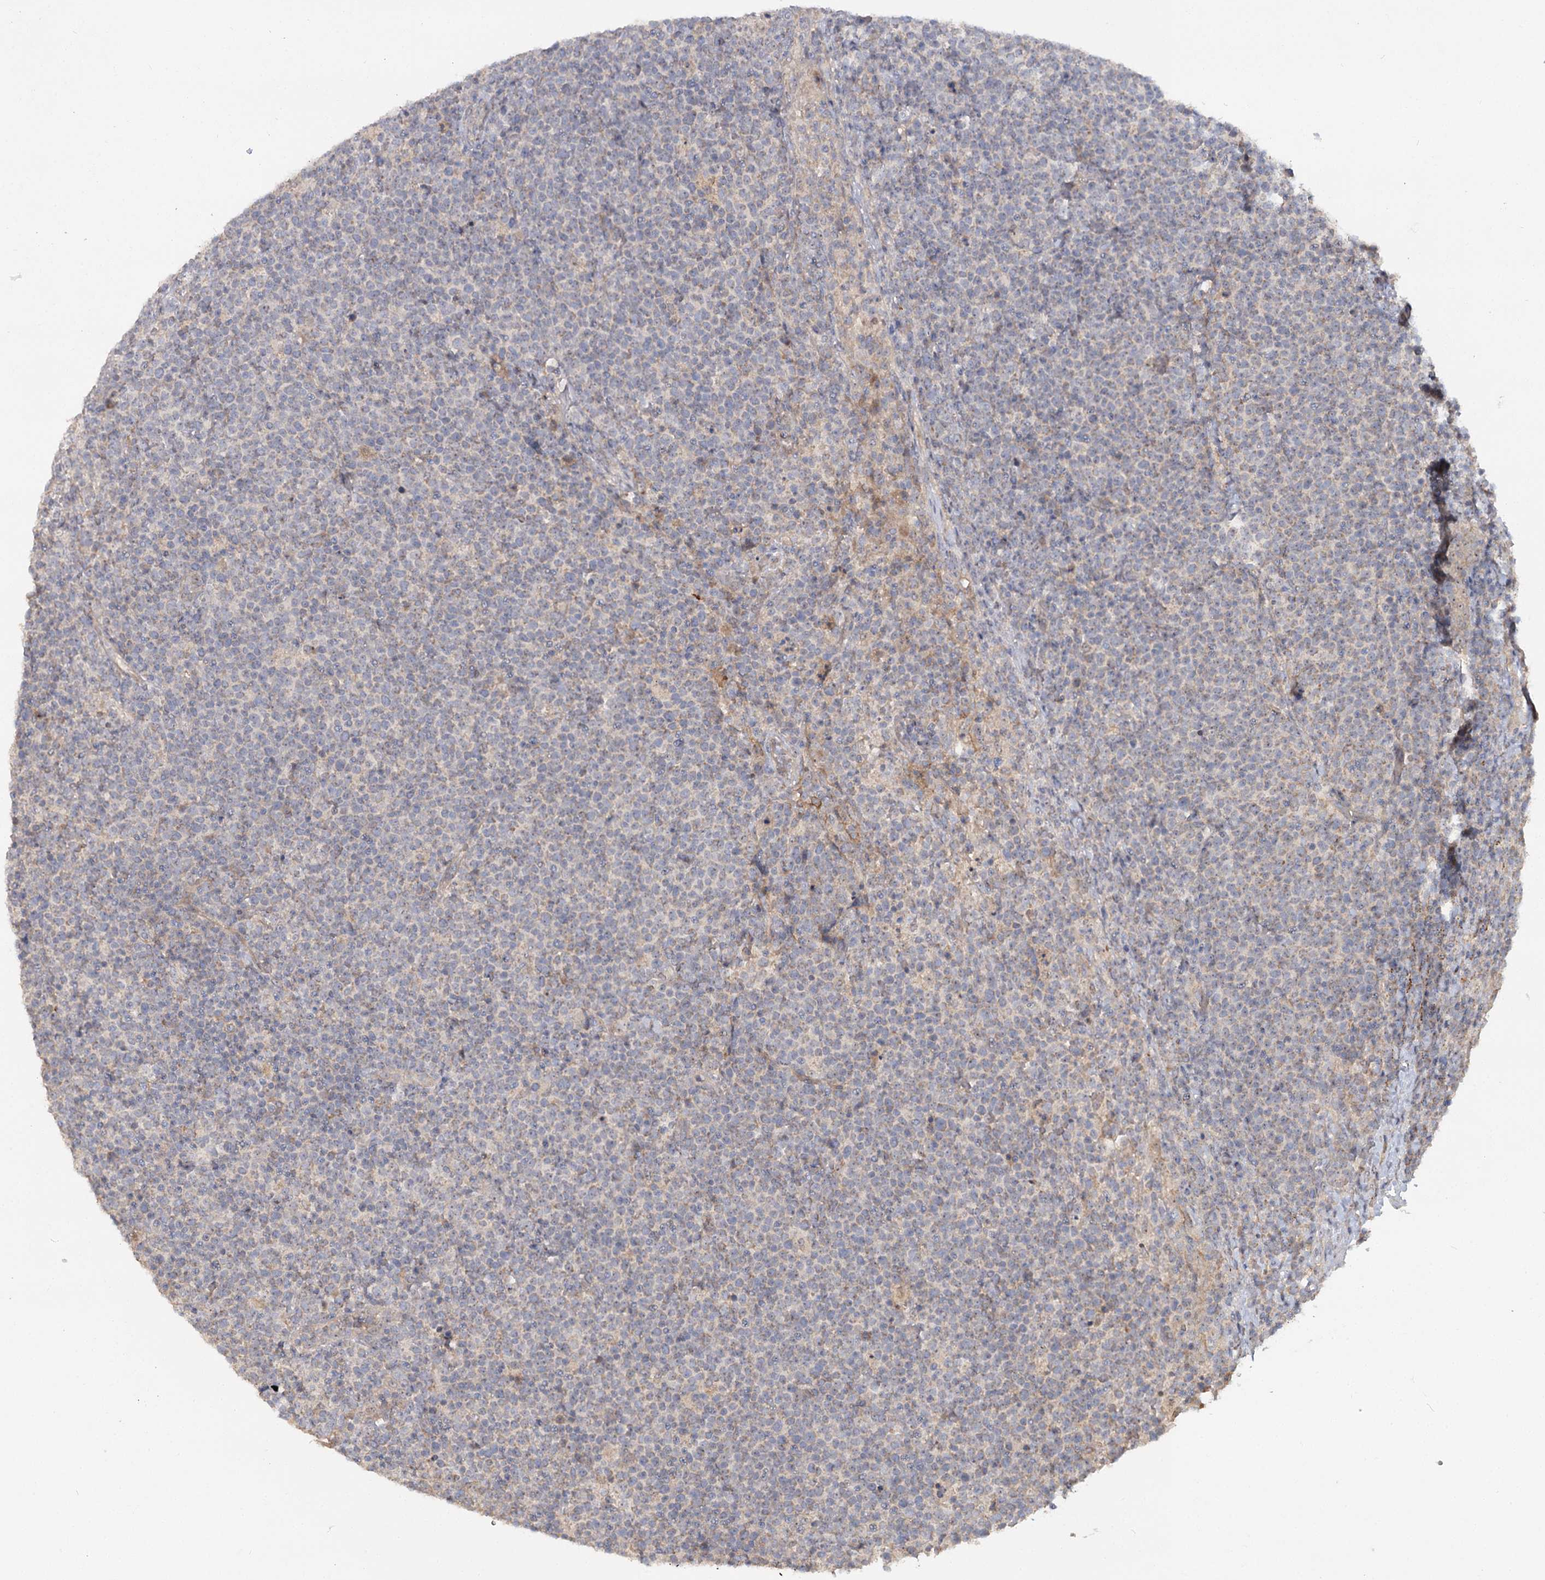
{"staining": {"intensity": "negative", "quantity": "none", "location": "none"}, "tissue": "lymphoma", "cell_type": "Tumor cells", "image_type": "cancer", "snomed": [{"axis": "morphology", "description": "Malignant lymphoma, non-Hodgkin's type, High grade"}, {"axis": "topography", "description": "Lymph node"}], "caption": "Tumor cells show no significant expression in lymphoma.", "gene": "ANGPTL5", "patient": {"sex": "male", "age": 61}}